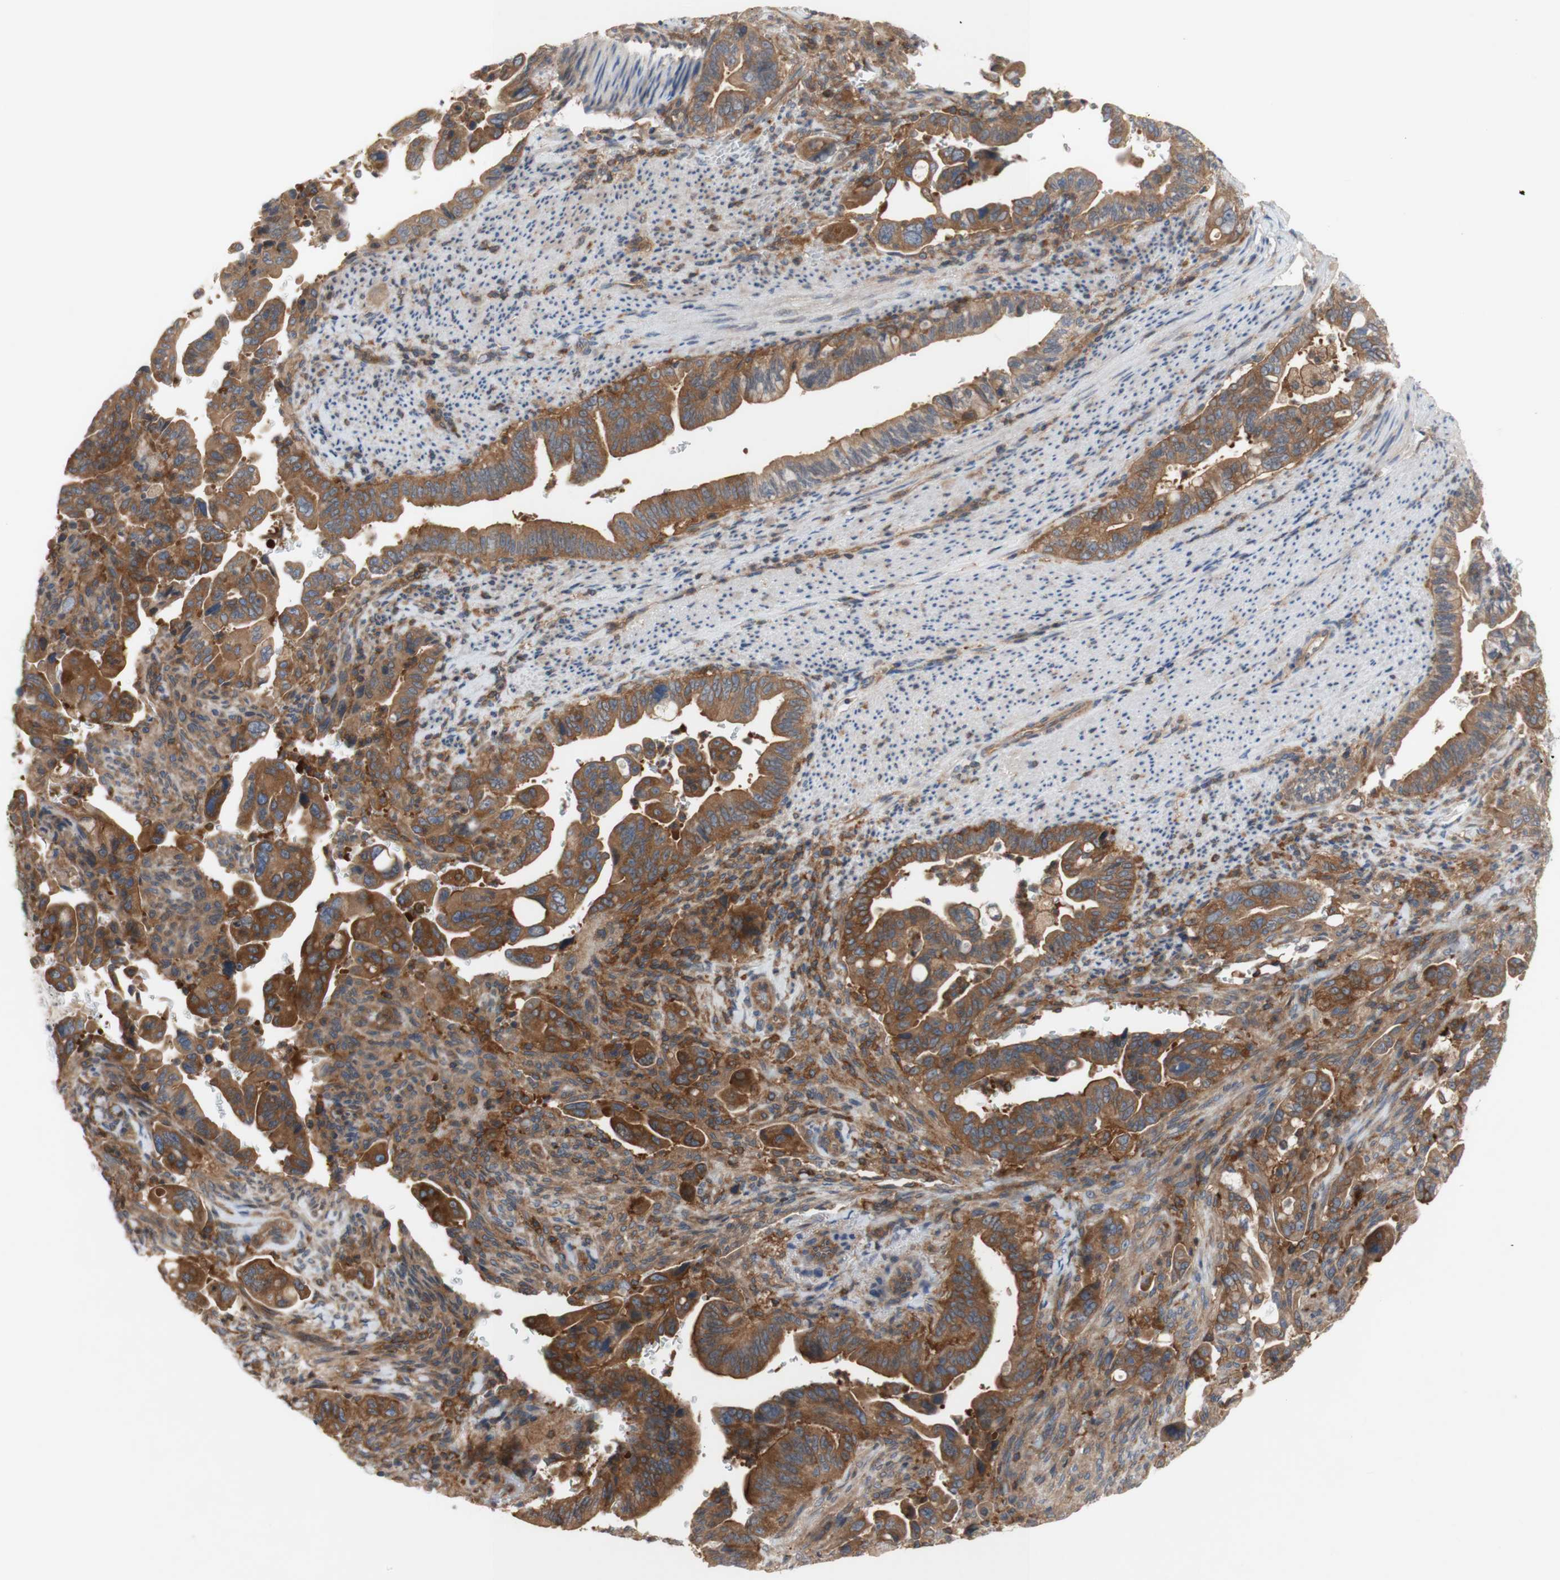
{"staining": {"intensity": "strong", "quantity": ">75%", "location": "cytoplasmic/membranous"}, "tissue": "pancreatic cancer", "cell_type": "Tumor cells", "image_type": "cancer", "snomed": [{"axis": "morphology", "description": "Adenocarcinoma, NOS"}, {"axis": "topography", "description": "Pancreas"}], "caption": "IHC image of pancreatic cancer (adenocarcinoma) stained for a protein (brown), which exhibits high levels of strong cytoplasmic/membranous staining in about >75% of tumor cells.", "gene": "IKBKG", "patient": {"sex": "male", "age": 70}}